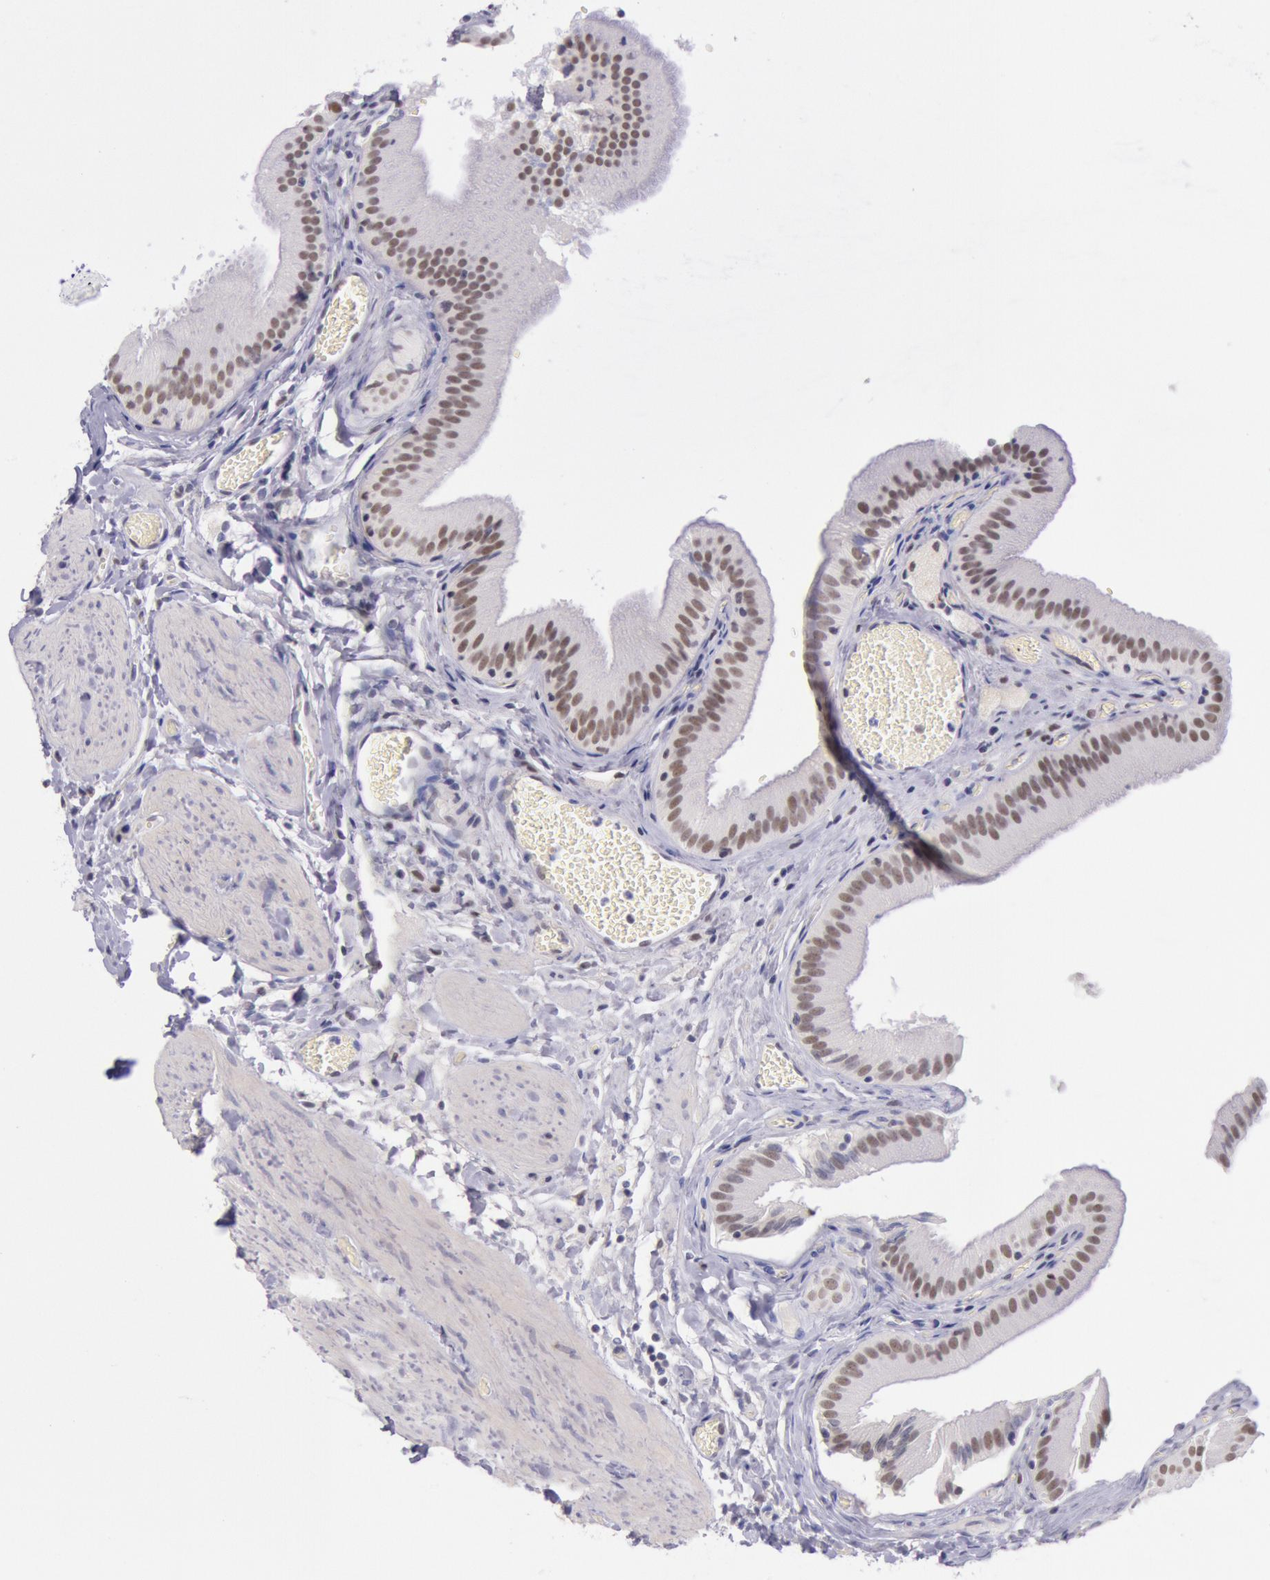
{"staining": {"intensity": "weak", "quantity": "25%-75%", "location": "nuclear"}, "tissue": "gallbladder", "cell_type": "Glandular cells", "image_type": "normal", "snomed": [{"axis": "morphology", "description": "Normal tissue, NOS"}, {"axis": "topography", "description": "Gallbladder"}], "caption": "This micrograph exhibits immunohistochemistry staining of normal human gallbladder, with low weak nuclear expression in approximately 25%-75% of glandular cells.", "gene": "TASL", "patient": {"sex": "female", "age": 24}}